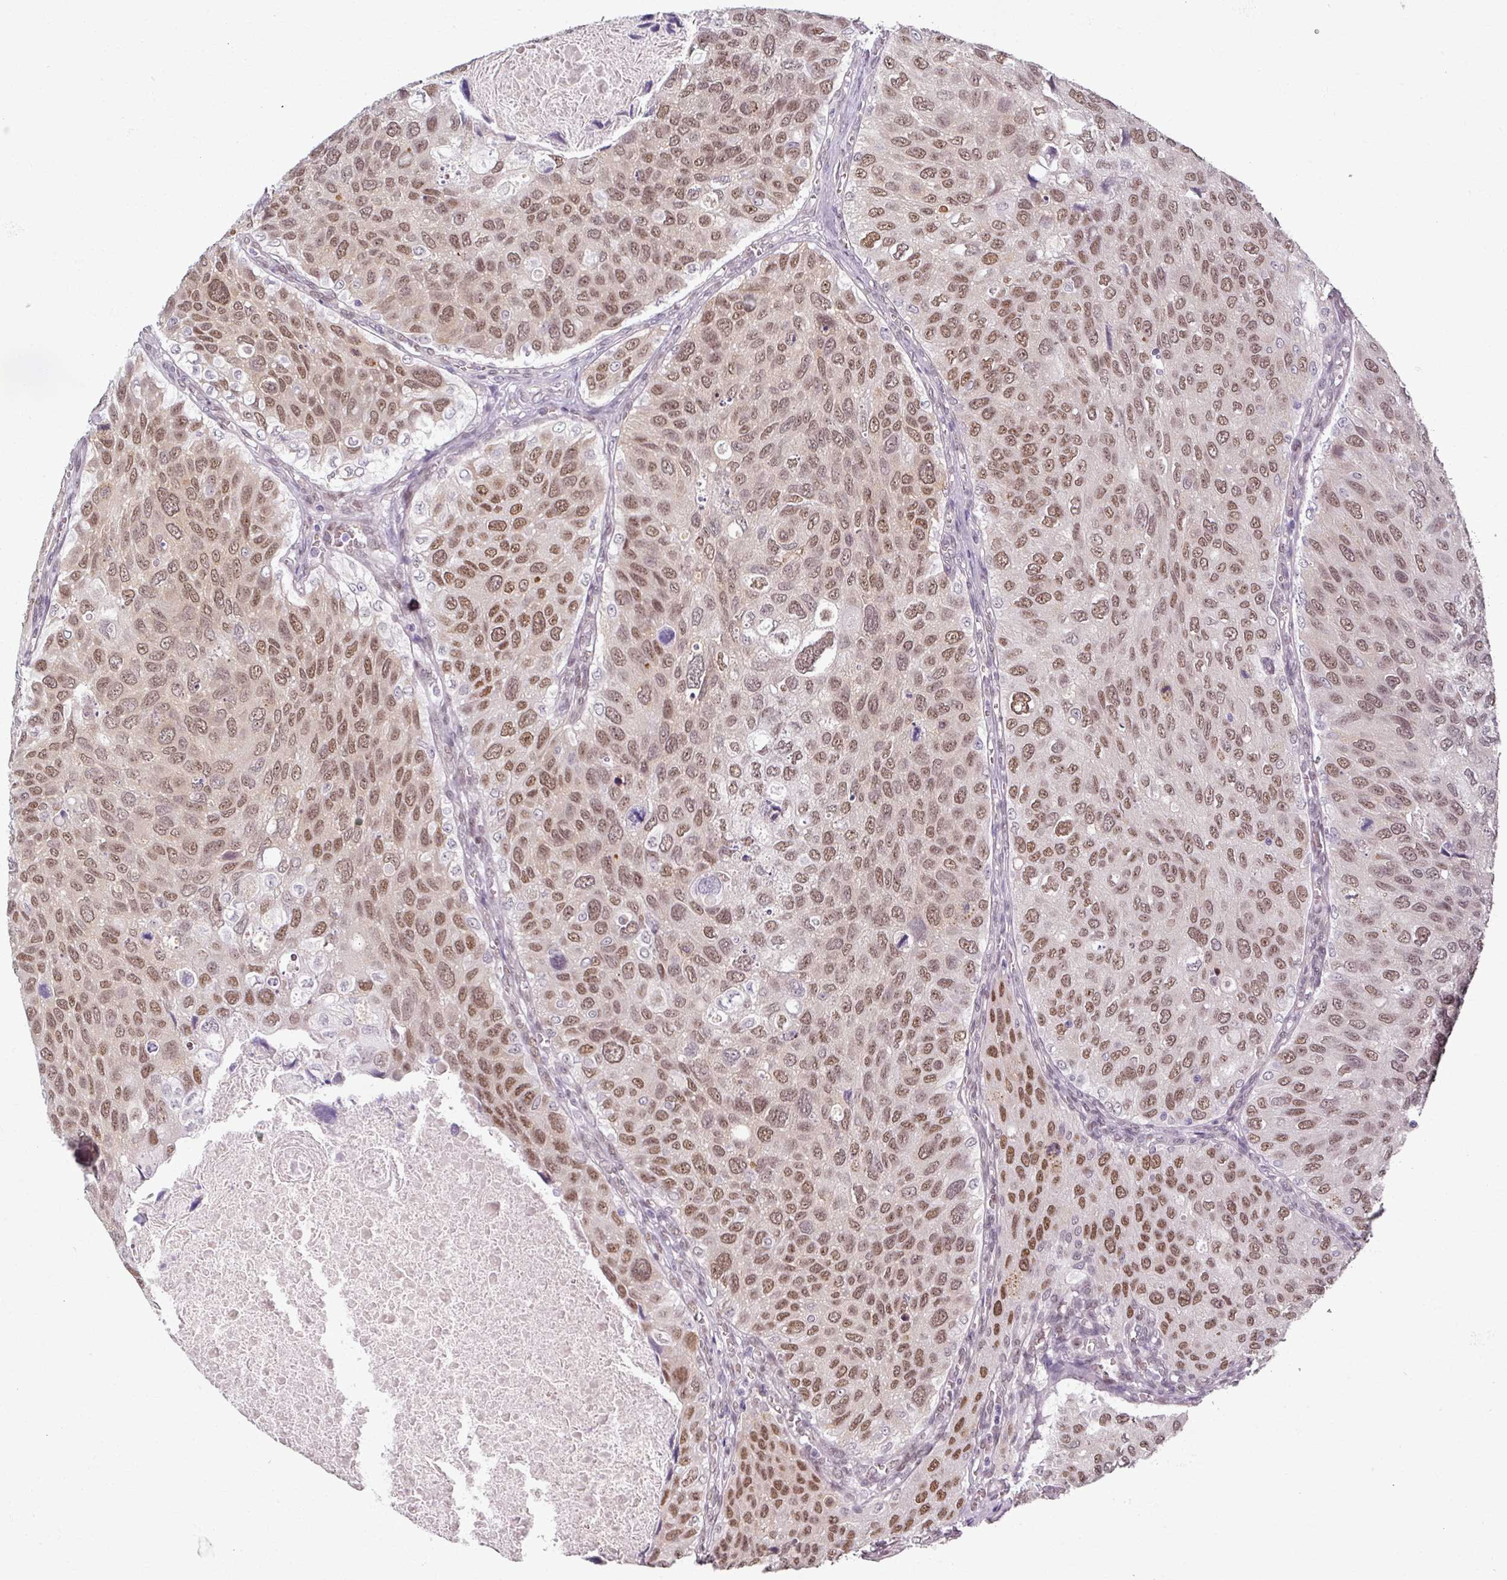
{"staining": {"intensity": "moderate", "quantity": ">75%", "location": "nuclear"}, "tissue": "urothelial cancer", "cell_type": "Tumor cells", "image_type": "cancer", "snomed": [{"axis": "morphology", "description": "Urothelial carcinoma, NOS"}, {"axis": "topography", "description": "Urinary bladder"}], "caption": "Brown immunohistochemical staining in urothelial cancer exhibits moderate nuclear positivity in approximately >75% of tumor cells.", "gene": "RIPOR3", "patient": {"sex": "male", "age": 80}}